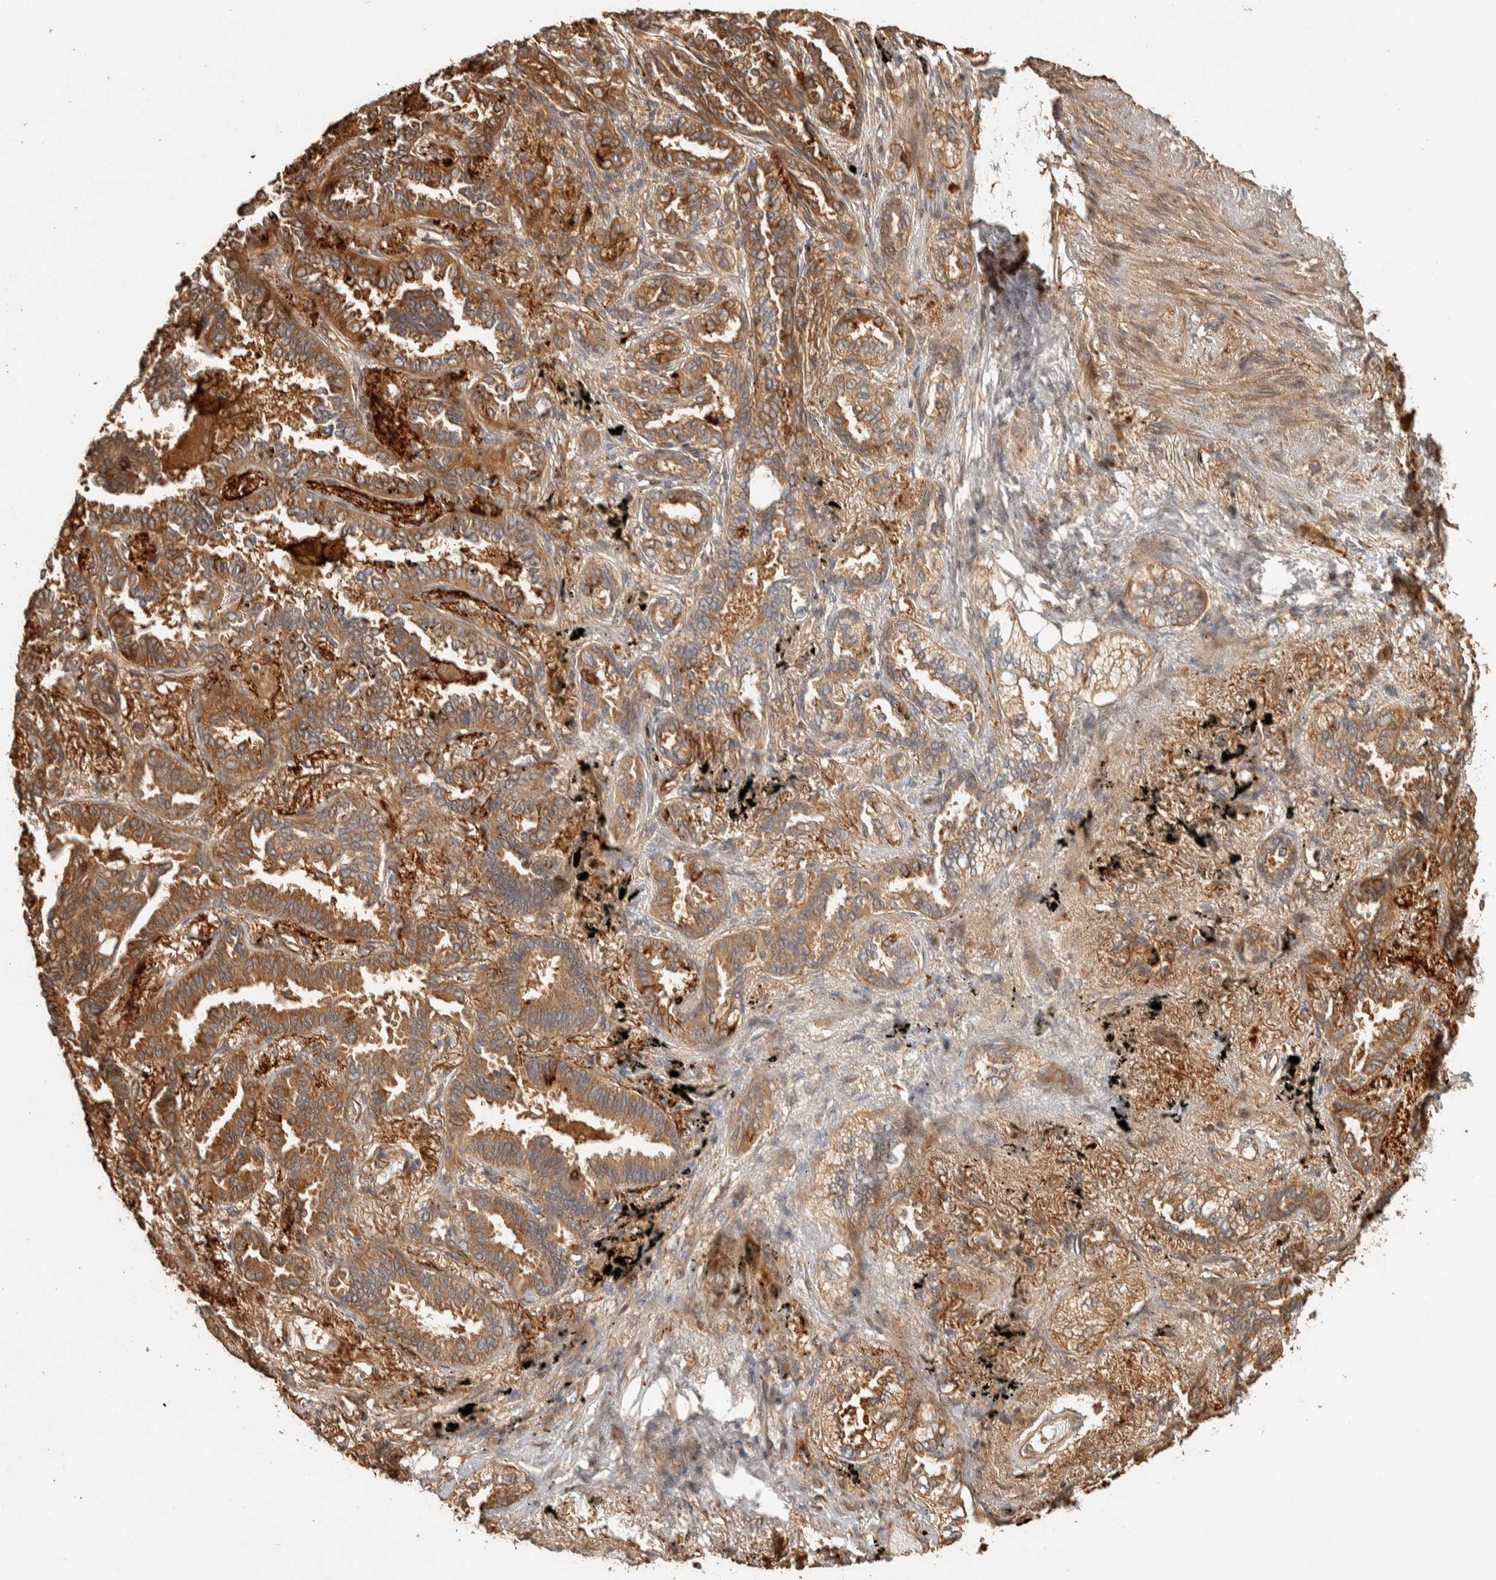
{"staining": {"intensity": "moderate", "quantity": ">75%", "location": "cytoplasmic/membranous"}, "tissue": "lung cancer", "cell_type": "Tumor cells", "image_type": "cancer", "snomed": [{"axis": "morphology", "description": "Adenocarcinoma, NOS"}, {"axis": "topography", "description": "Lung"}], "caption": "IHC image of neoplastic tissue: lung cancer stained using IHC exhibits medium levels of moderate protein expression localized specifically in the cytoplasmic/membranous of tumor cells, appearing as a cytoplasmic/membranous brown color.", "gene": "EXOC7", "patient": {"sex": "male", "age": 59}}